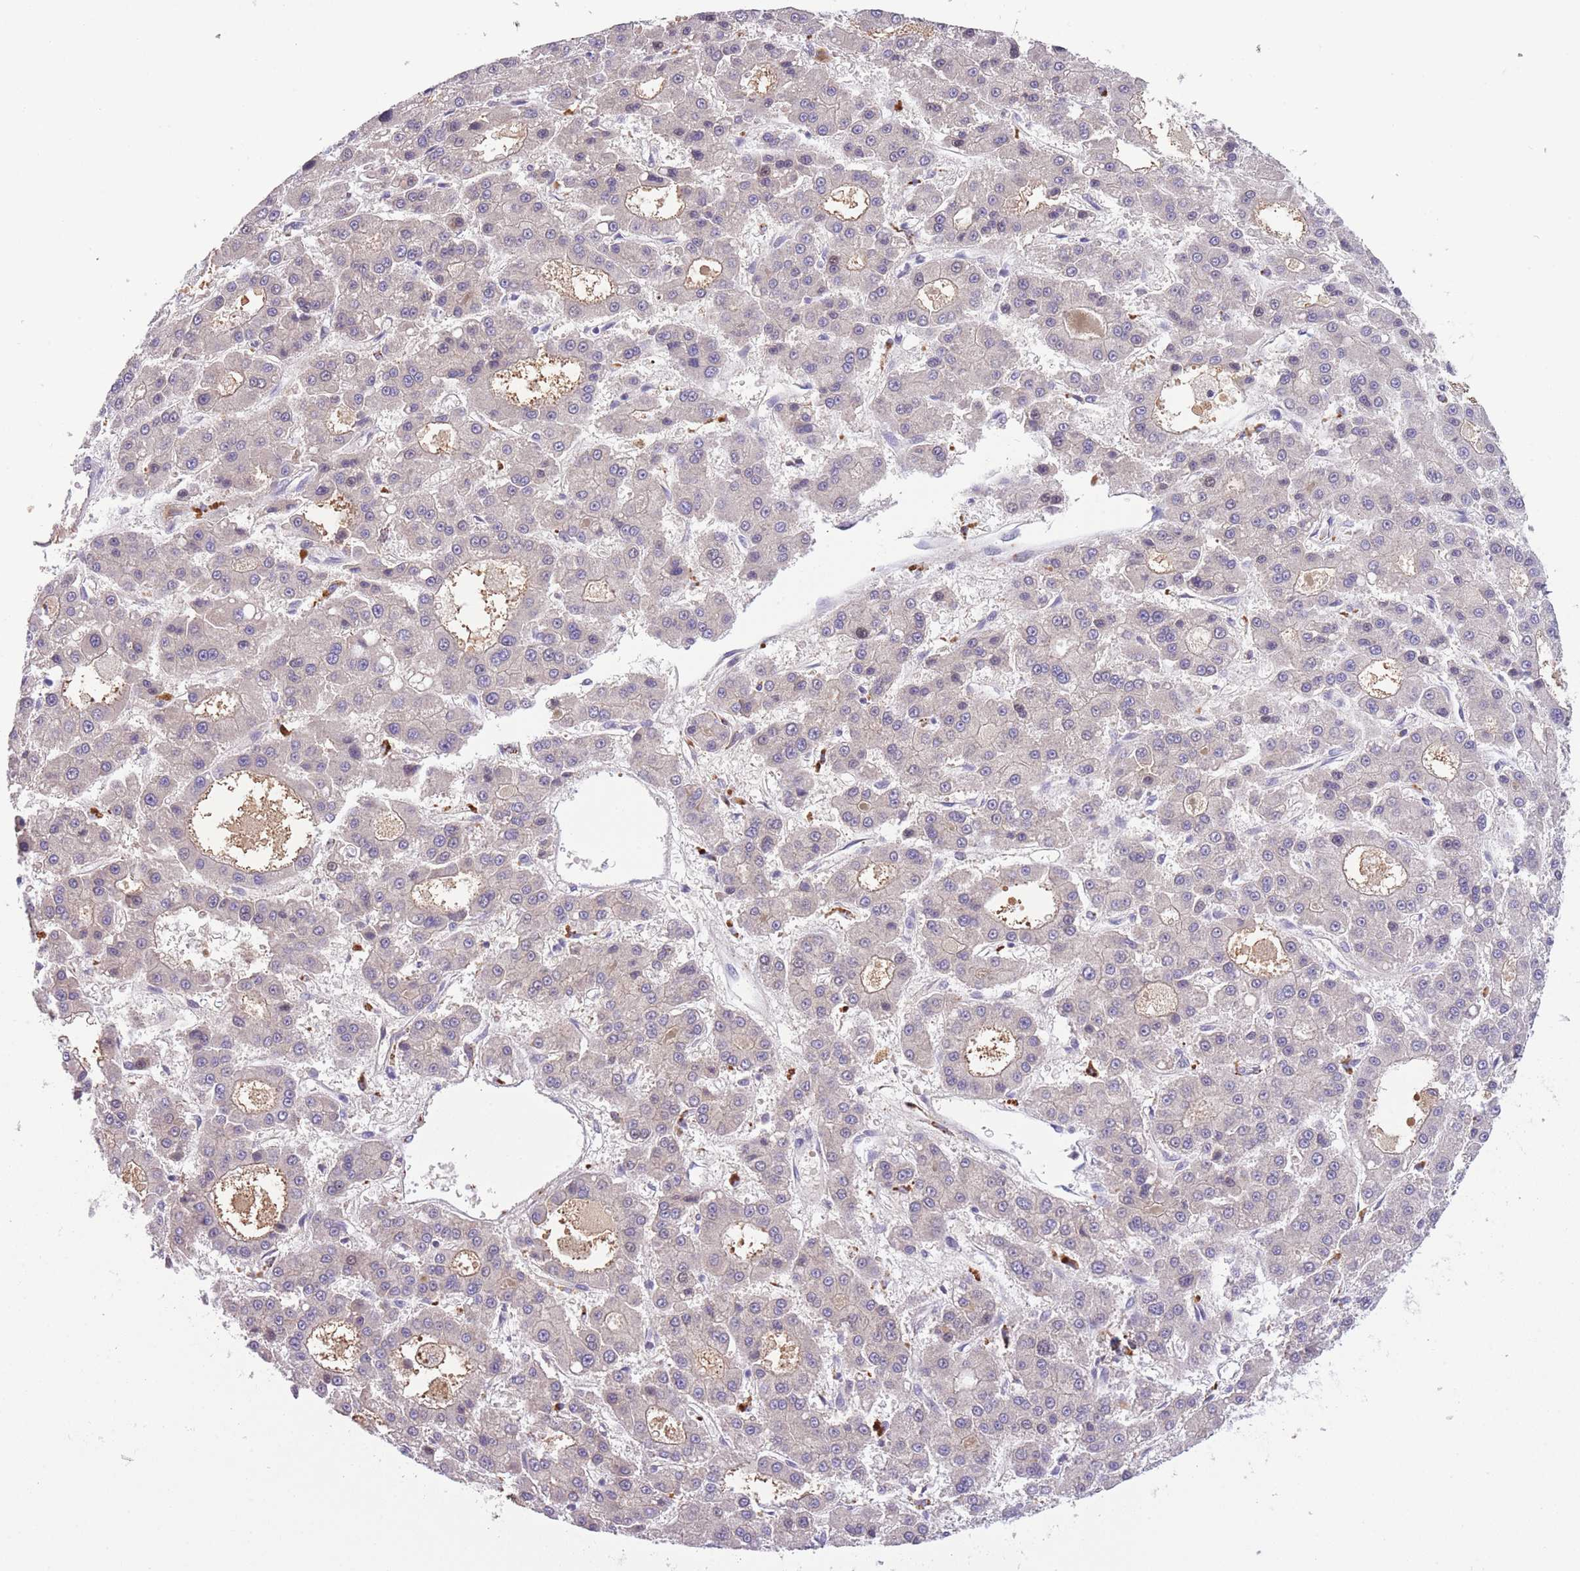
{"staining": {"intensity": "negative", "quantity": "none", "location": "none"}, "tissue": "liver cancer", "cell_type": "Tumor cells", "image_type": "cancer", "snomed": [{"axis": "morphology", "description": "Carcinoma, Hepatocellular, NOS"}, {"axis": "topography", "description": "Liver"}], "caption": "IHC photomicrograph of neoplastic tissue: liver cancer (hepatocellular carcinoma) stained with DAB reveals no significant protein staining in tumor cells. Brightfield microscopy of immunohistochemistry (IHC) stained with DAB (brown) and hematoxylin (blue), captured at high magnification.", "gene": "GNAT1", "patient": {"sex": "male", "age": 70}}